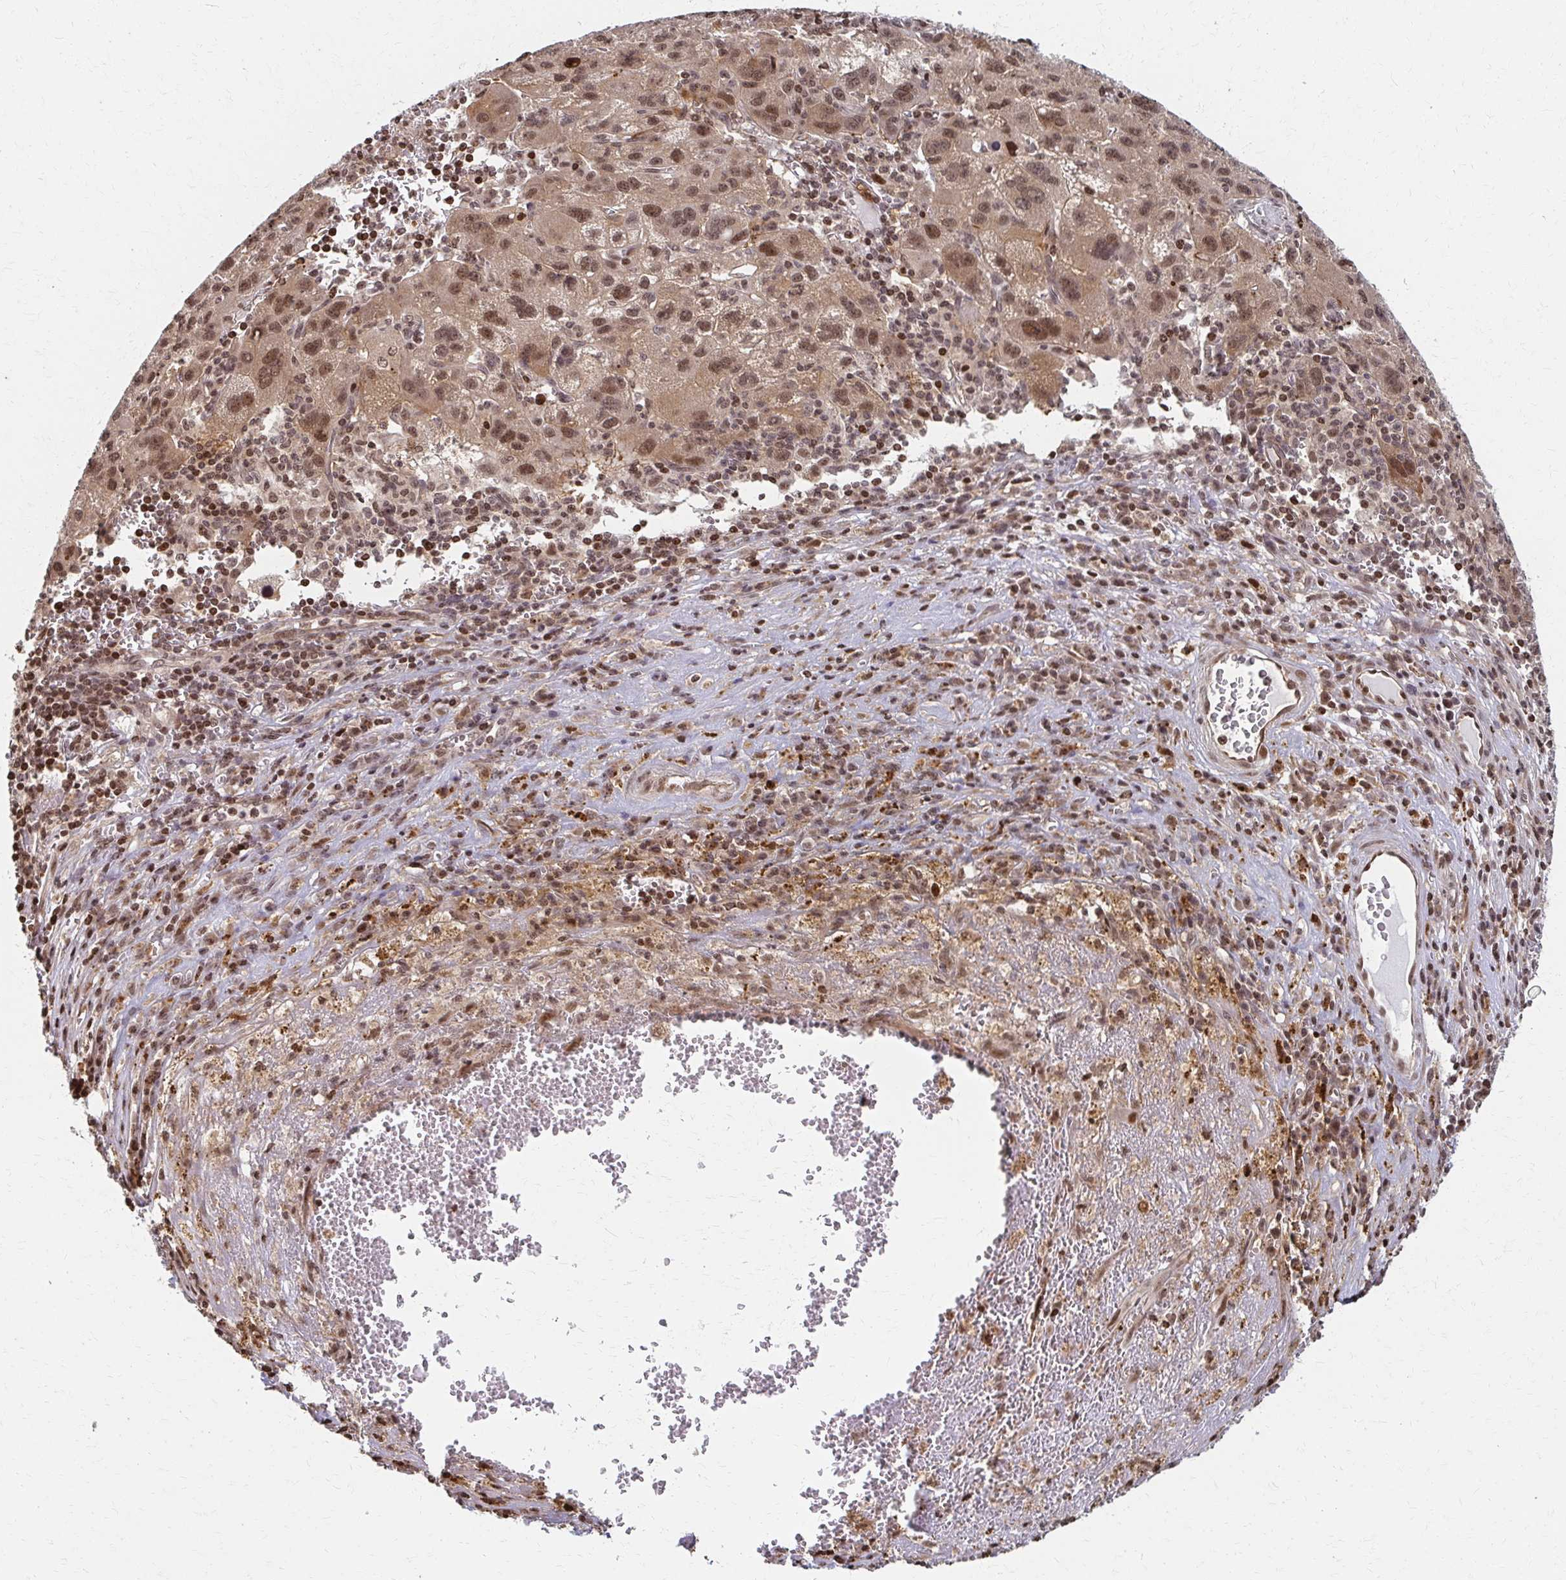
{"staining": {"intensity": "moderate", "quantity": ">75%", "location": "cytoplasmic/membranous,nuclear"}, "tissue": "liver cancer", "cell_type": "Tumor cells", "image_type": "cancer", "snomed": [{"axis": "morphology", "description": "Carcinoma, Hepatocellular, NOS"}, {"axis": "topography", "description": "Liver"}], "caption": "High-power microscopy captured an IHC micrograph of liver hepatocellular carcinoma, revealing moderate cytoplasmic/membranous and nuclear positivity in about >75% of tumor cells.", "gene": "PSMD7", "patient": {"sex": "female", "age": 77}}